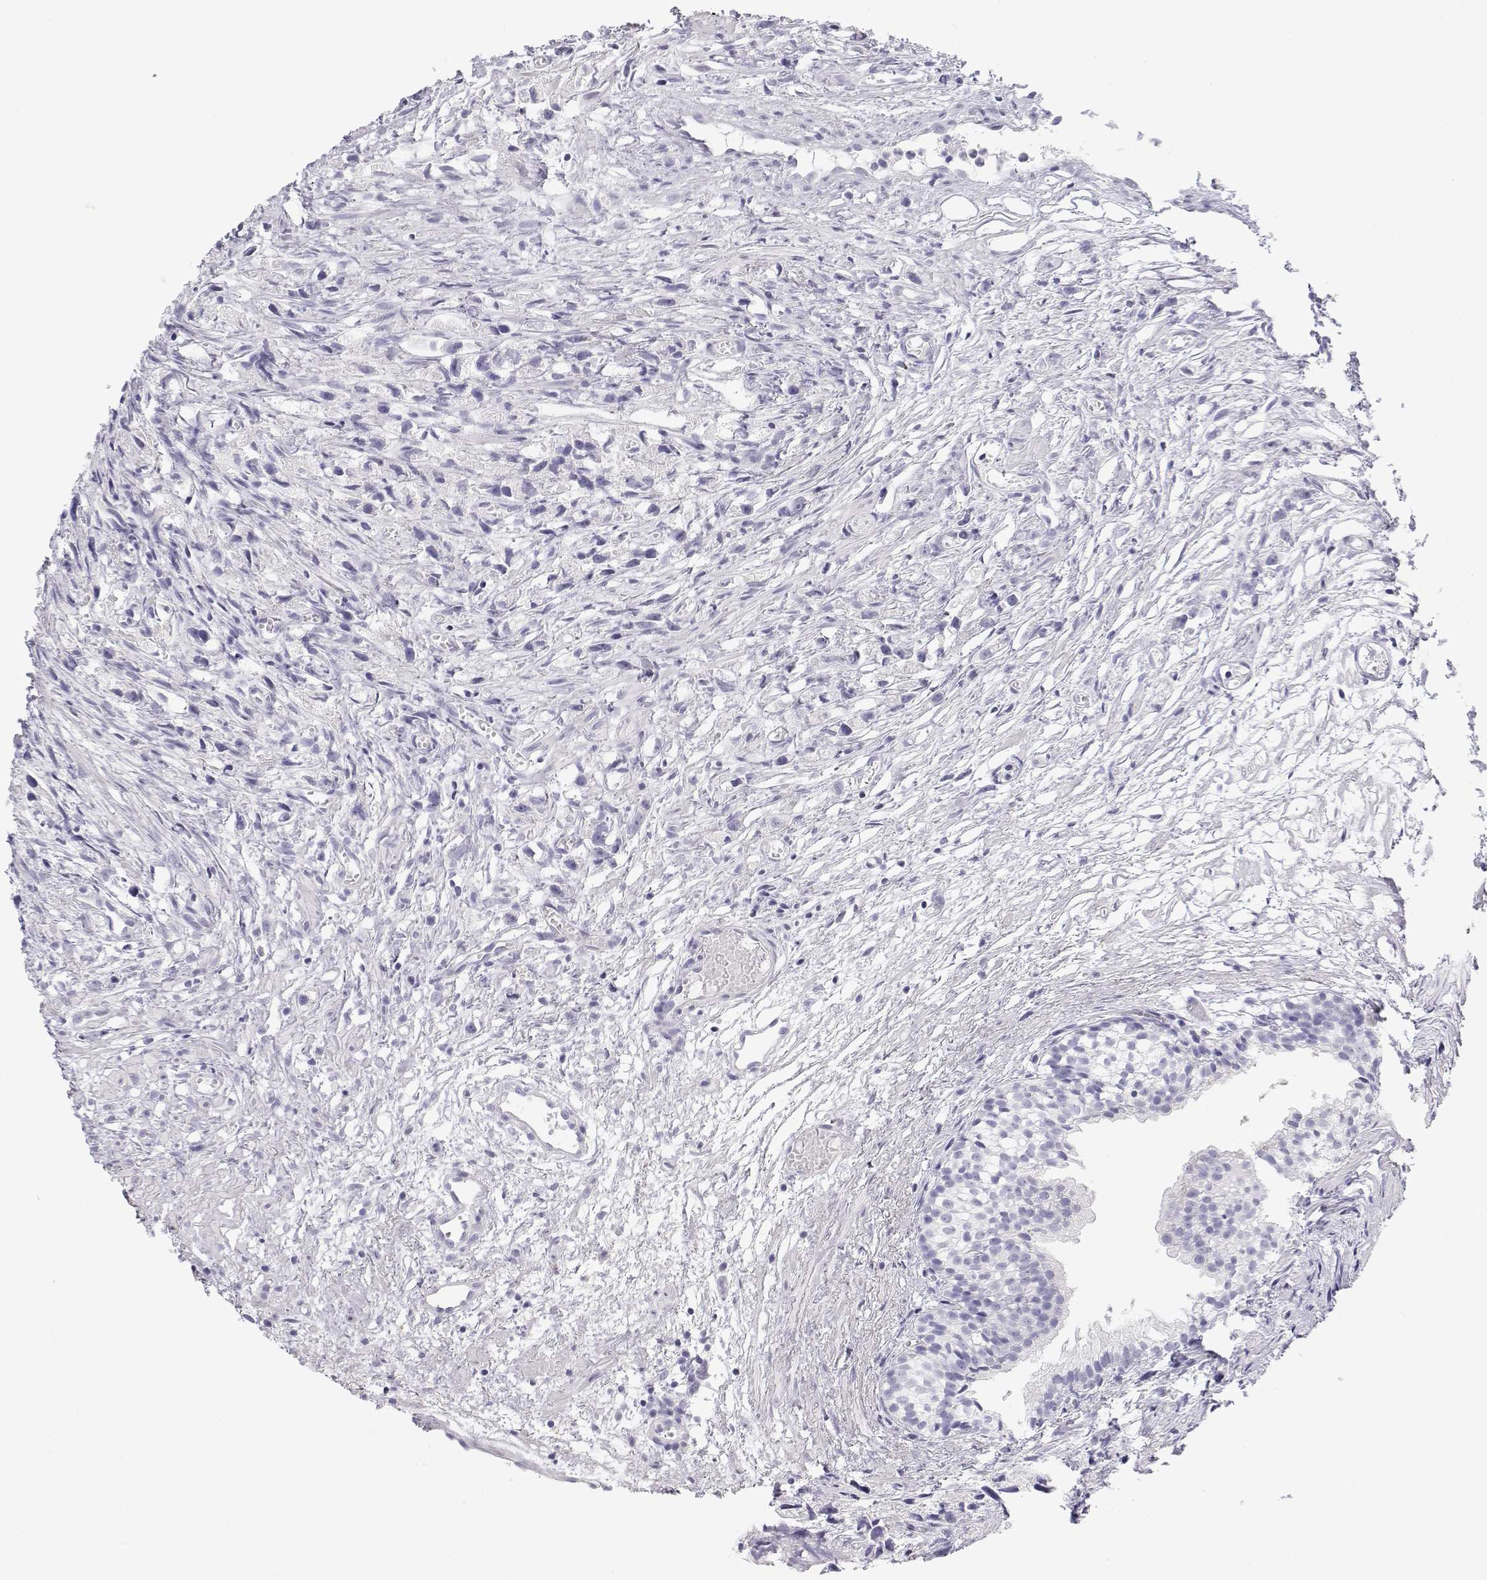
{"staining": {"intensity": "negative", "quantity": "none", "location": "none"}, "tissue": "prostate cancer", "cell_type": "Tumor cells", "image_type": "cancer", "snomed": [{"axis": "morphology", "description": "Adenocarcinoma, High grade"}, {"axis": "topography", "description": "Prostate"}], "caption": "Prostate cancer was stained to show a protein in brown. There is no significant staining in tumor cells.", "gene": "TTN", "patient": {"sex": "male", "age": 75}}